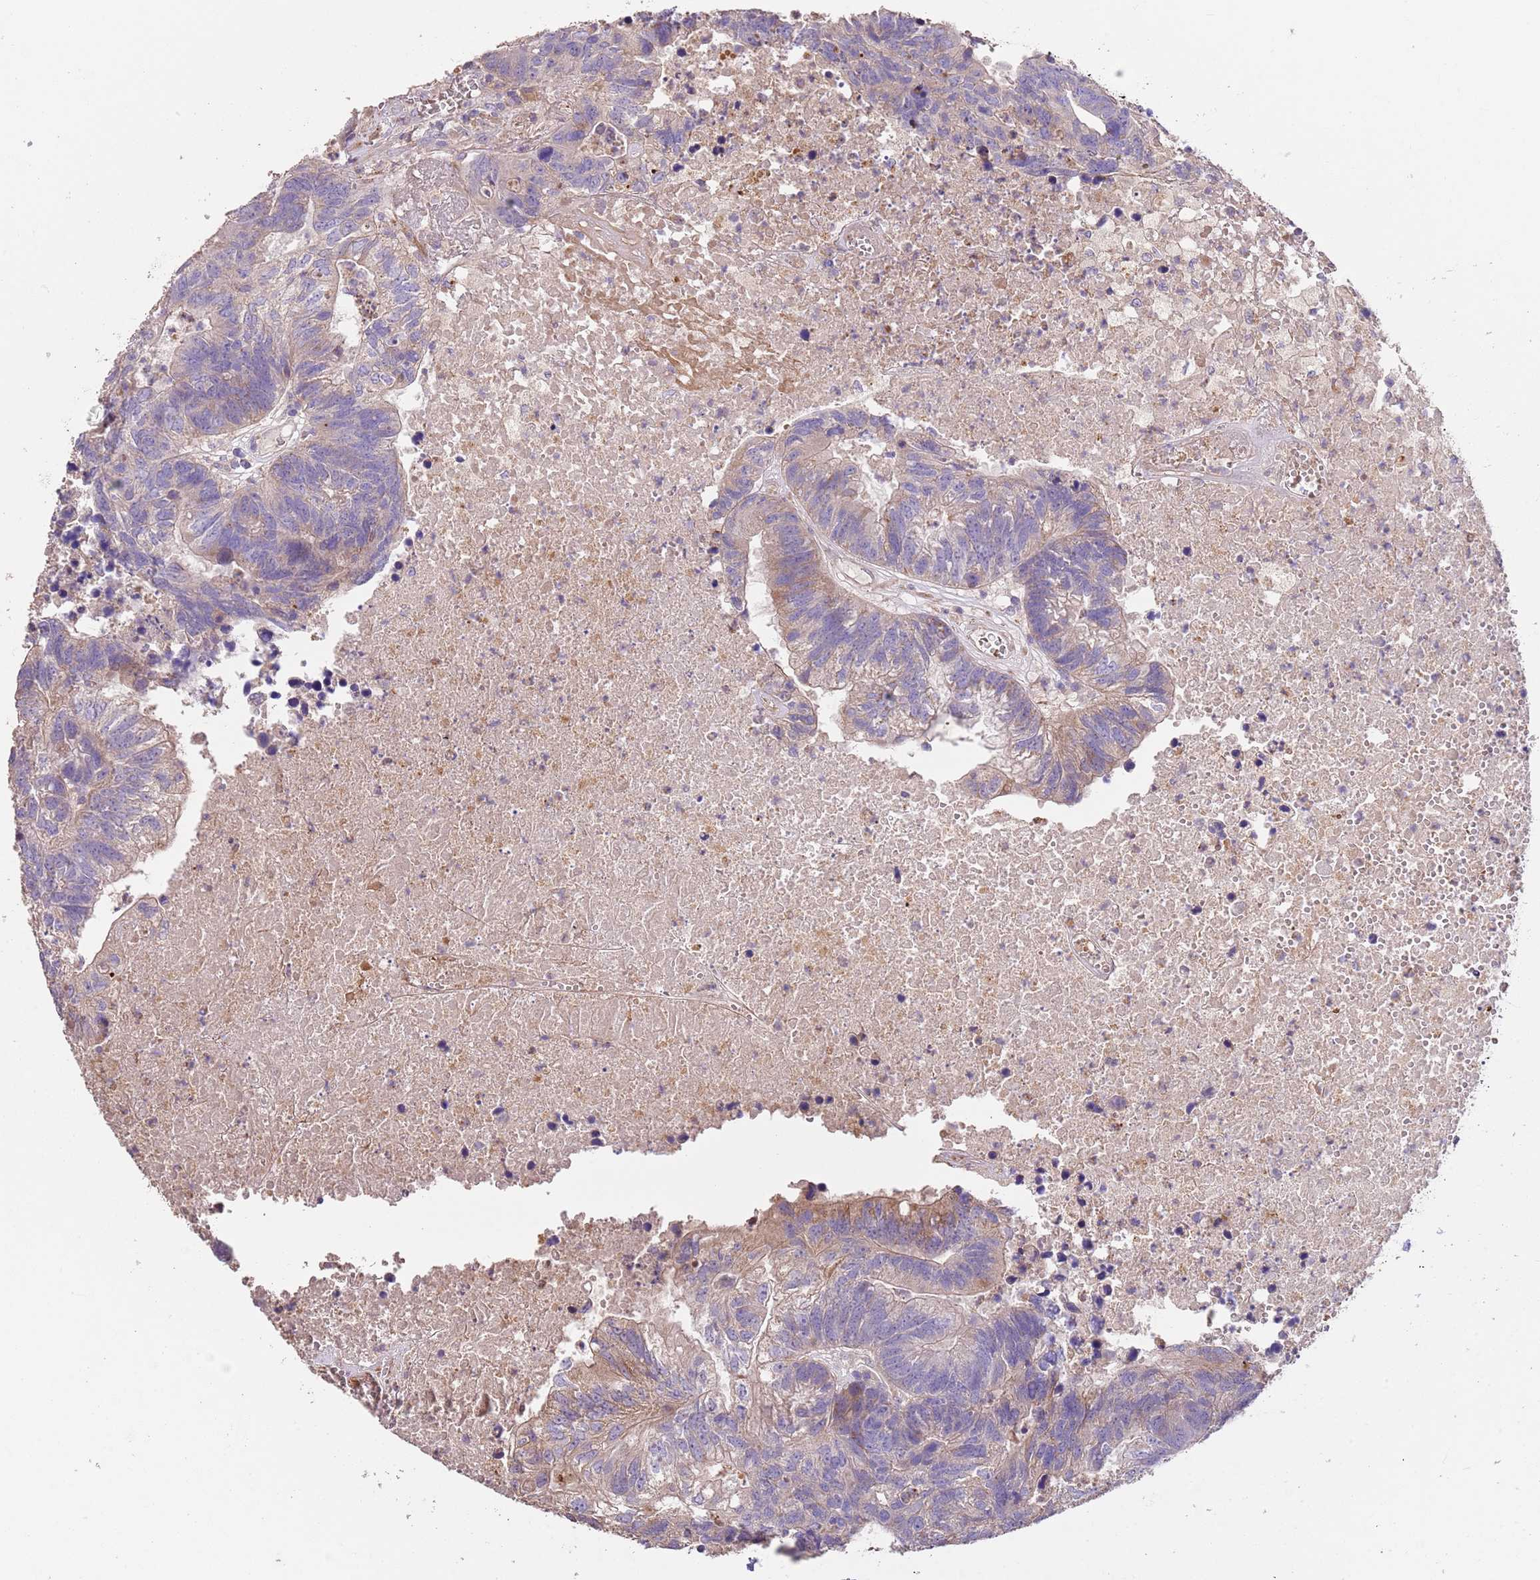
{"staining": {"intensity": "weak", "quantity": "<25%", "location": "cytoplasmic/membranous"}, "tissue": "colorectal cancer", "cell_type": "Tumor cells", "image_type": "cancer", "snomed": [{"axis": "morphology", "description": "Adenocarcinoma, NOS"}, {"axis": "topography", "description": "Colon"}], "caption": "An IHC histopathology image of adenocarcinoma (colorectal) is shown. There is no staining in tumor cells of adenocarcinoma (colorectal).", "gene": "PIGA", "patient": {"sex": "female", "age": 48}}